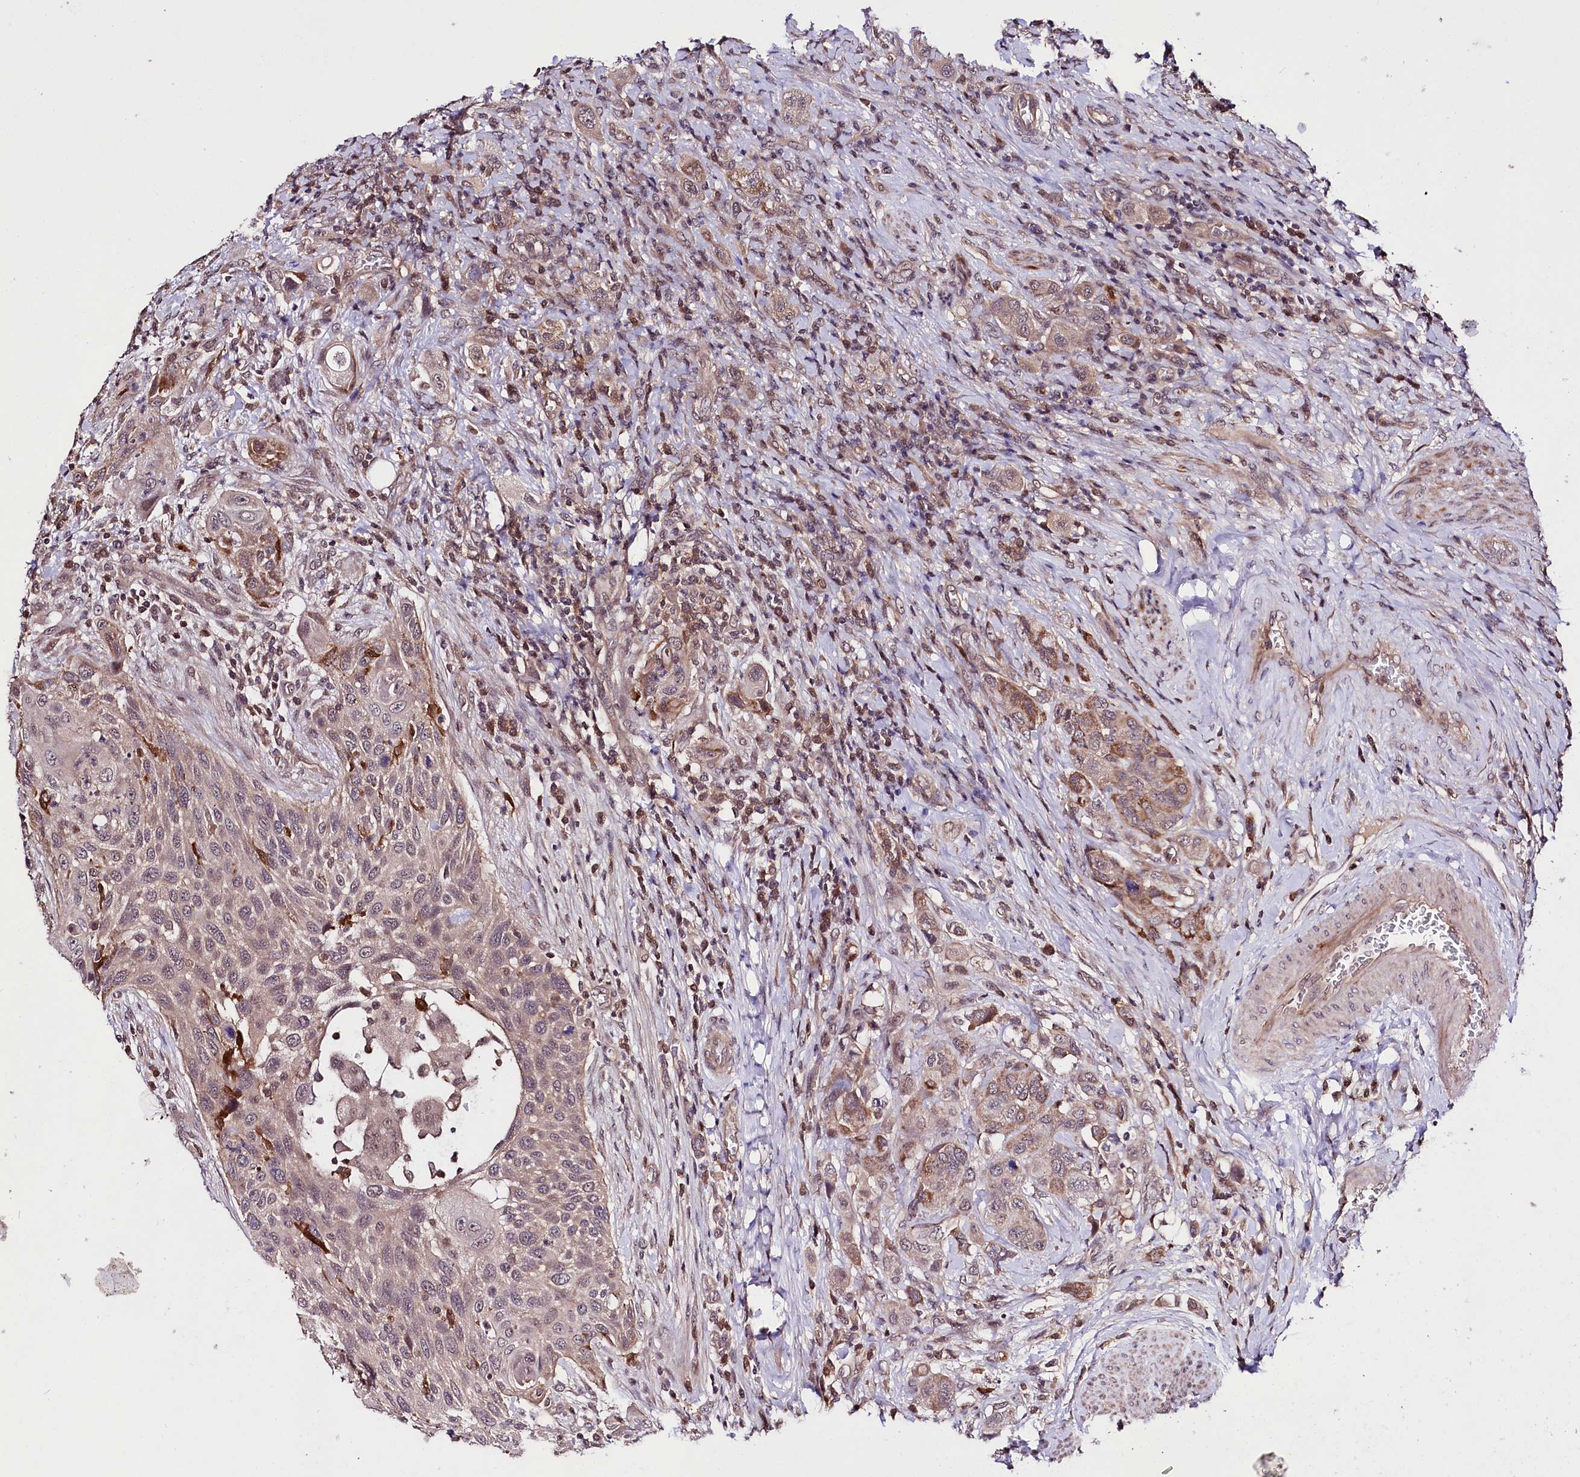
{"staining": {"intensity": "moderate", "quantity": "<25%", "location": "cytoplasmic/membranous"}, "tissue": "urothelial cancer", "cell_type": "Tumor cells", "image_type": "cancer", "snomed": [{"axis": "morphology", "description": "Urothelial carcinoma, High grade"}, {"axis": "topography", "description": "Urinary bladder"}], "caption": "Protein staining of urothelial cancer tissue shows moderate cytoplasmic/membranous expression in approximately <25% of tumor cells.", "gene": "TAFAZZIN", "patient": {"sex": "male", "age": 50}}